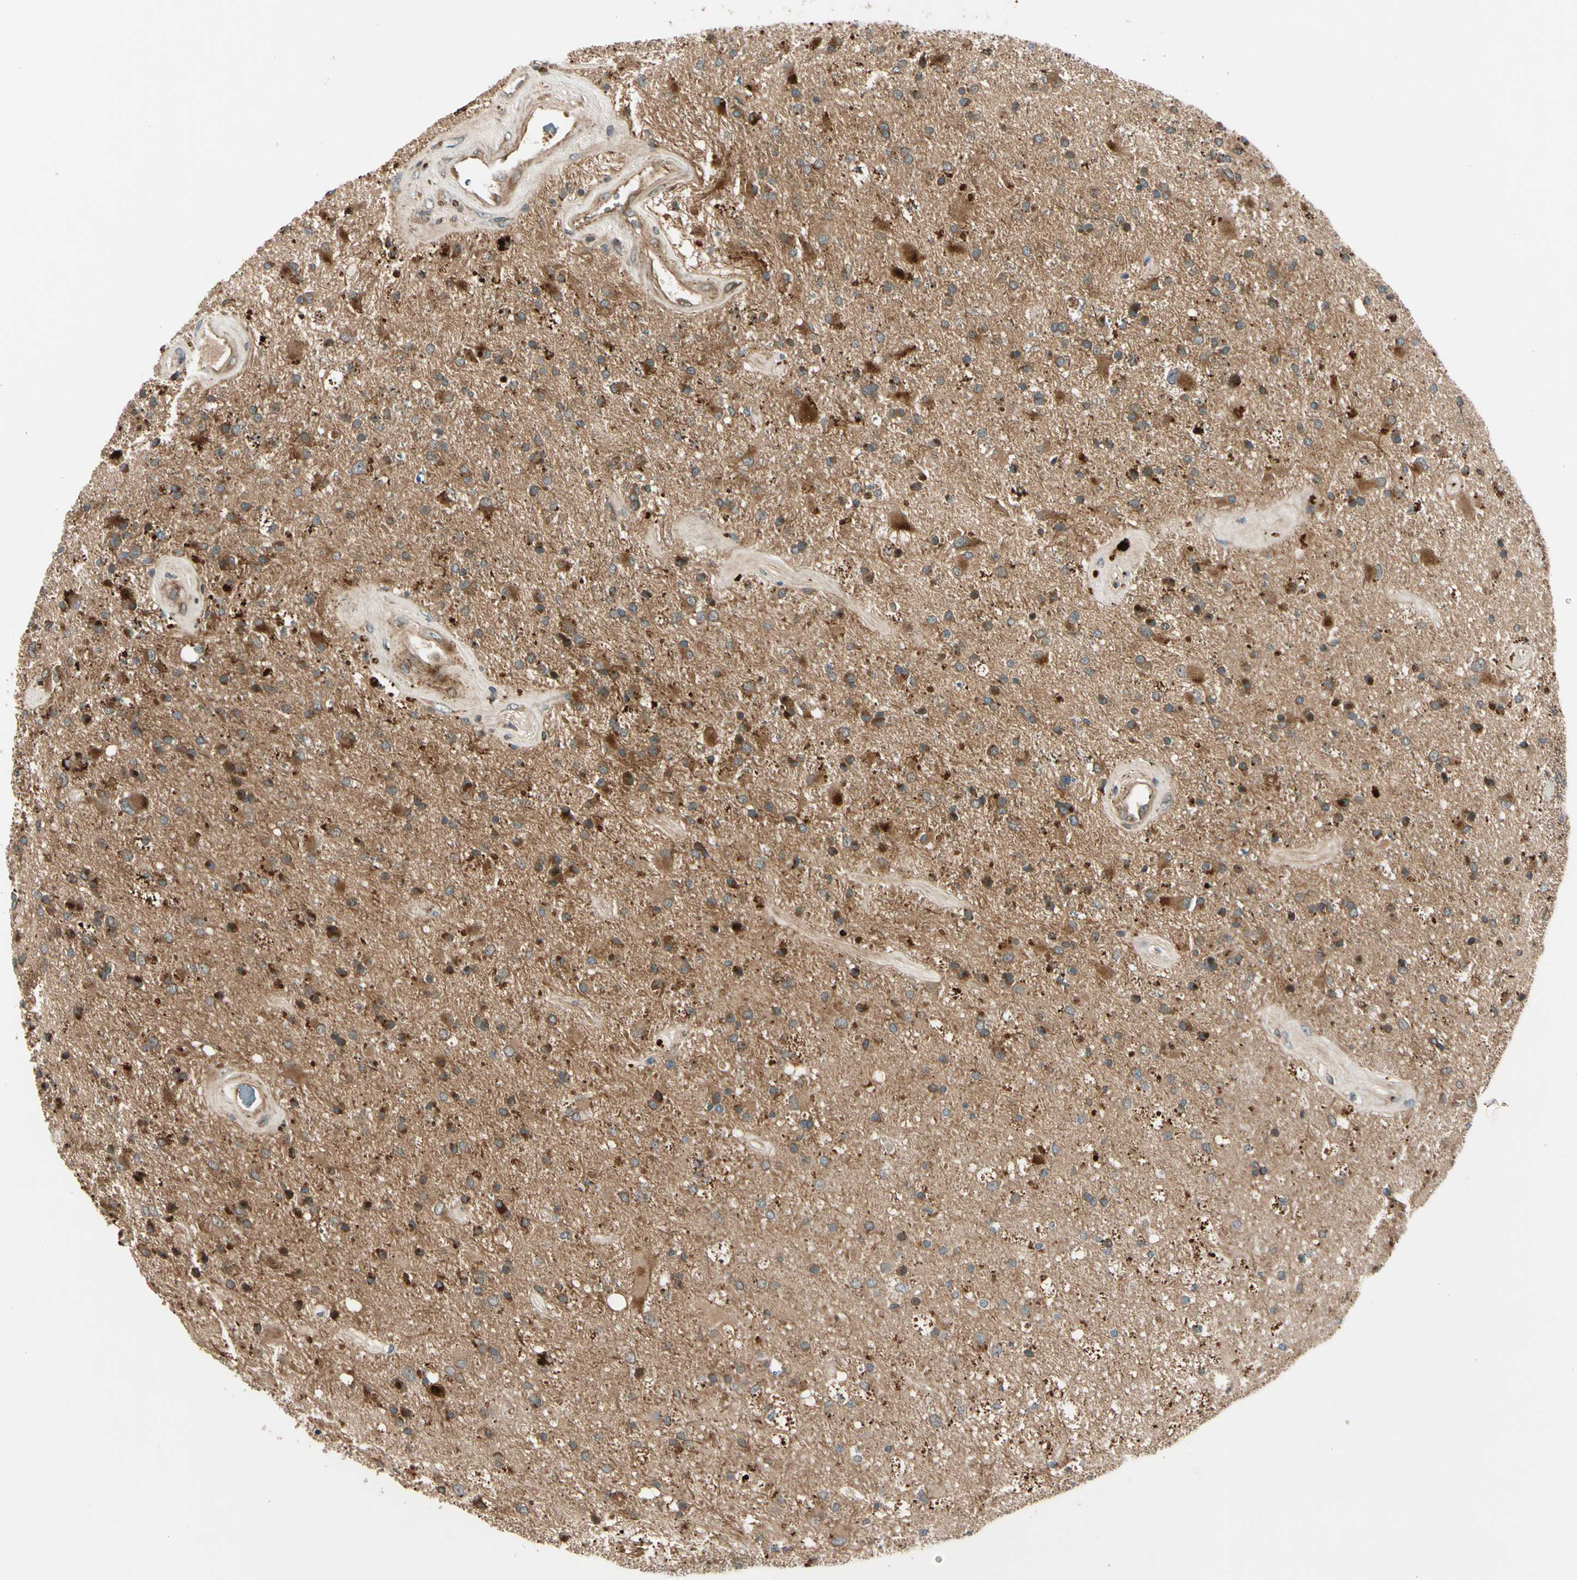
{"staining": {"intensity": "moderate", "quantity": ">75%", "location": "cytoplasmic/membranous"}, "tissue": "glioma", "cell_type": "Tumor cells", "image_type": "cancer", "snomed": [{"axis": "morphology", "description": "Glioma, malignant, Low grade"}, {"axis": "topography", "description": "Brain"}], "caption": "This image shows immunohistochemistry staining of human malignant glioma (low-grade), with medium moderate cytoplasmic/membranous staining in approximately >75% of tumor cells.", "gene": "ACVR1C", "patient": {"sex": "male", "age": 58}}